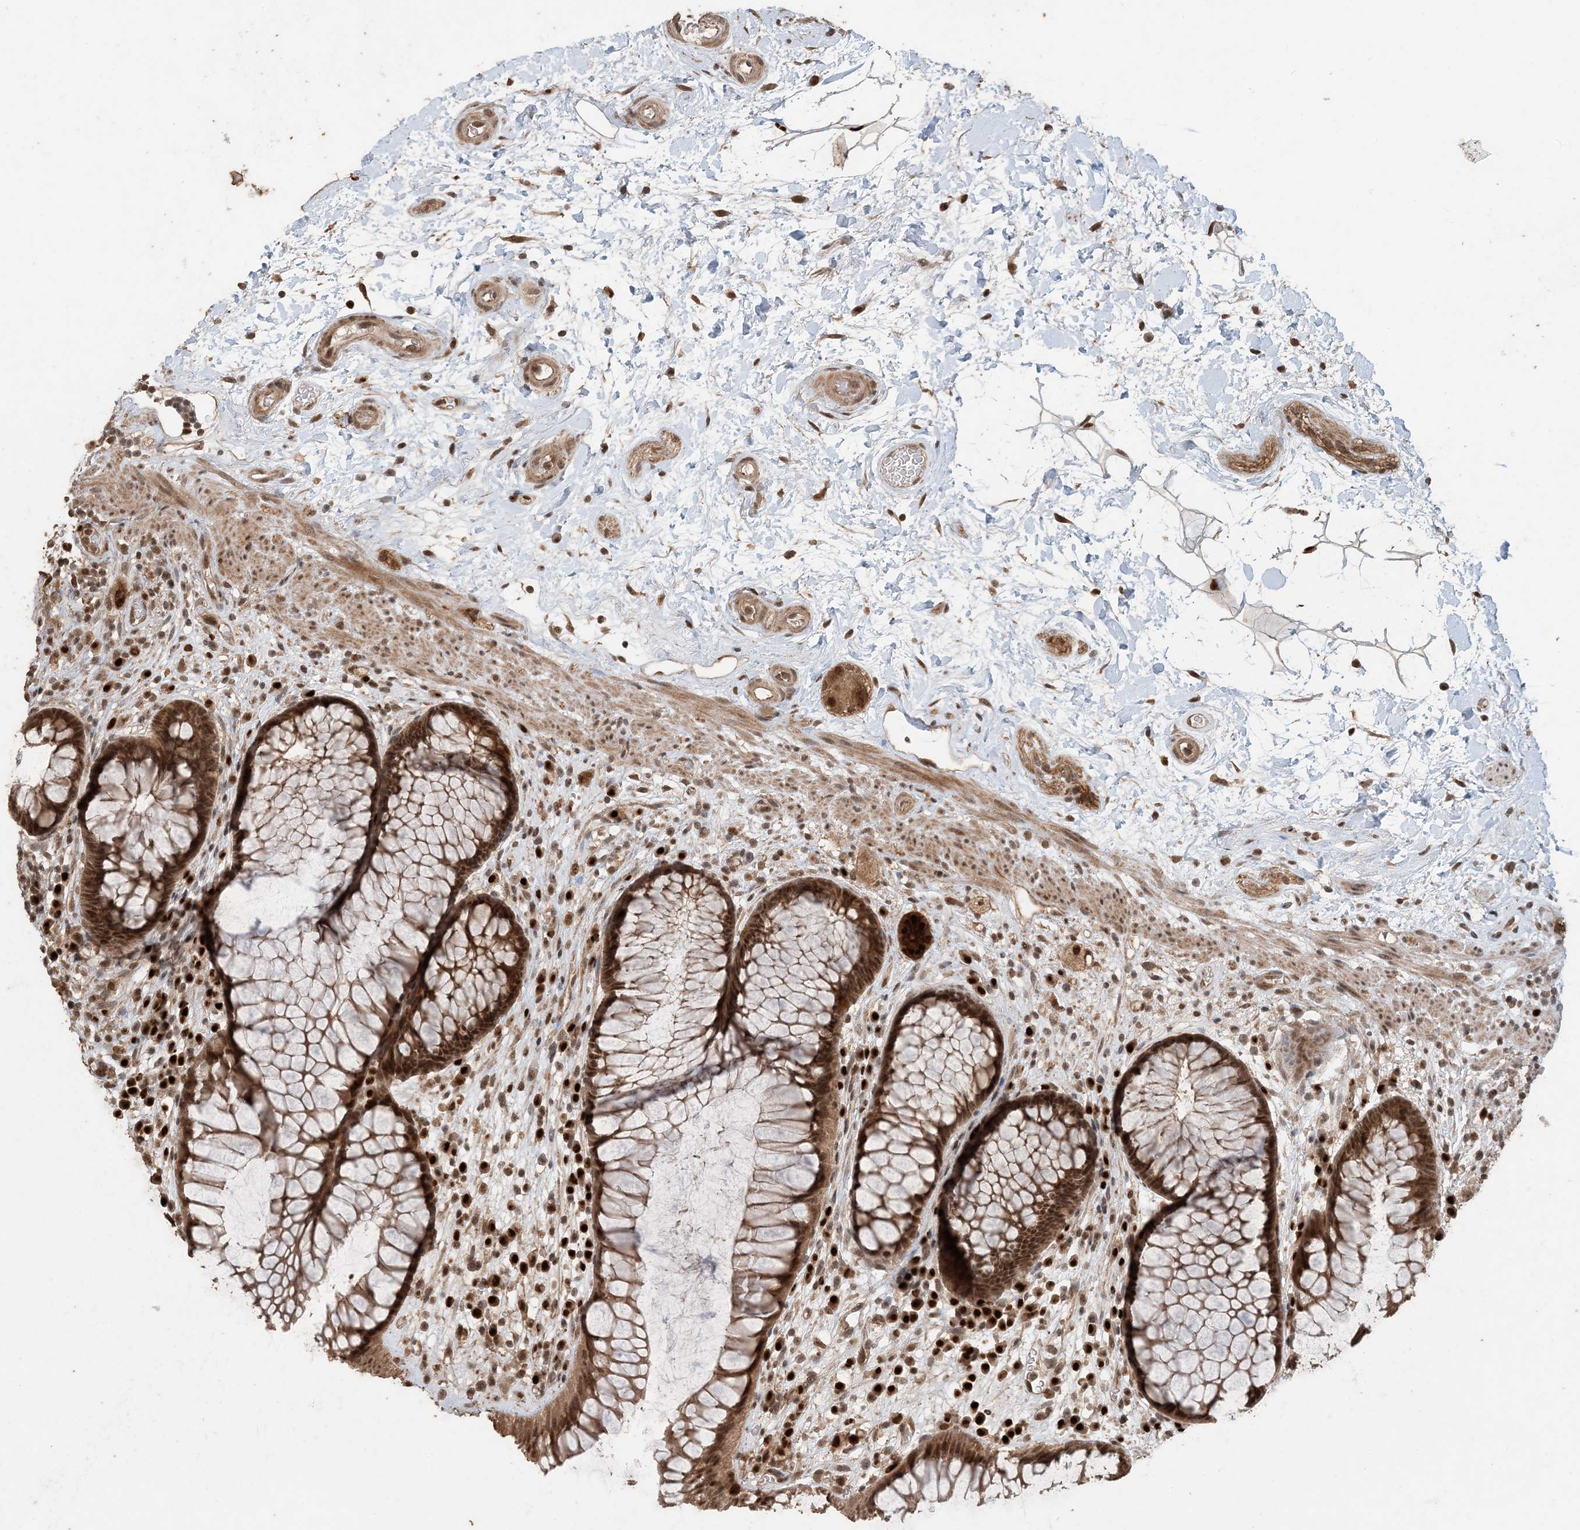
{"staining": {"intensity": "strong", "quantity": ">75%", "location": "cytoplasmic/membranous,nuclear"}, "tissue": "rectum", "cell_type": "Glandular cells", "image_type": "normal", "snomed": [{"axis": "morphology", "description": "Normal tissue, NOS"}, {"axis": "topography", "description": "Rectum"}], "caption": "Benign rectum displays strong cytoplasmic/membranous,nuclear staining in approximately >75% of glandular cells The staining is performed using DAB (3,3'-diaminobenzidine) brown chromogen to label protein expression. The nuclei are counter-stained blue using hematoxylin..", "gene": "ATP13A2", "patient": {"sex": "male", "age": 51}}